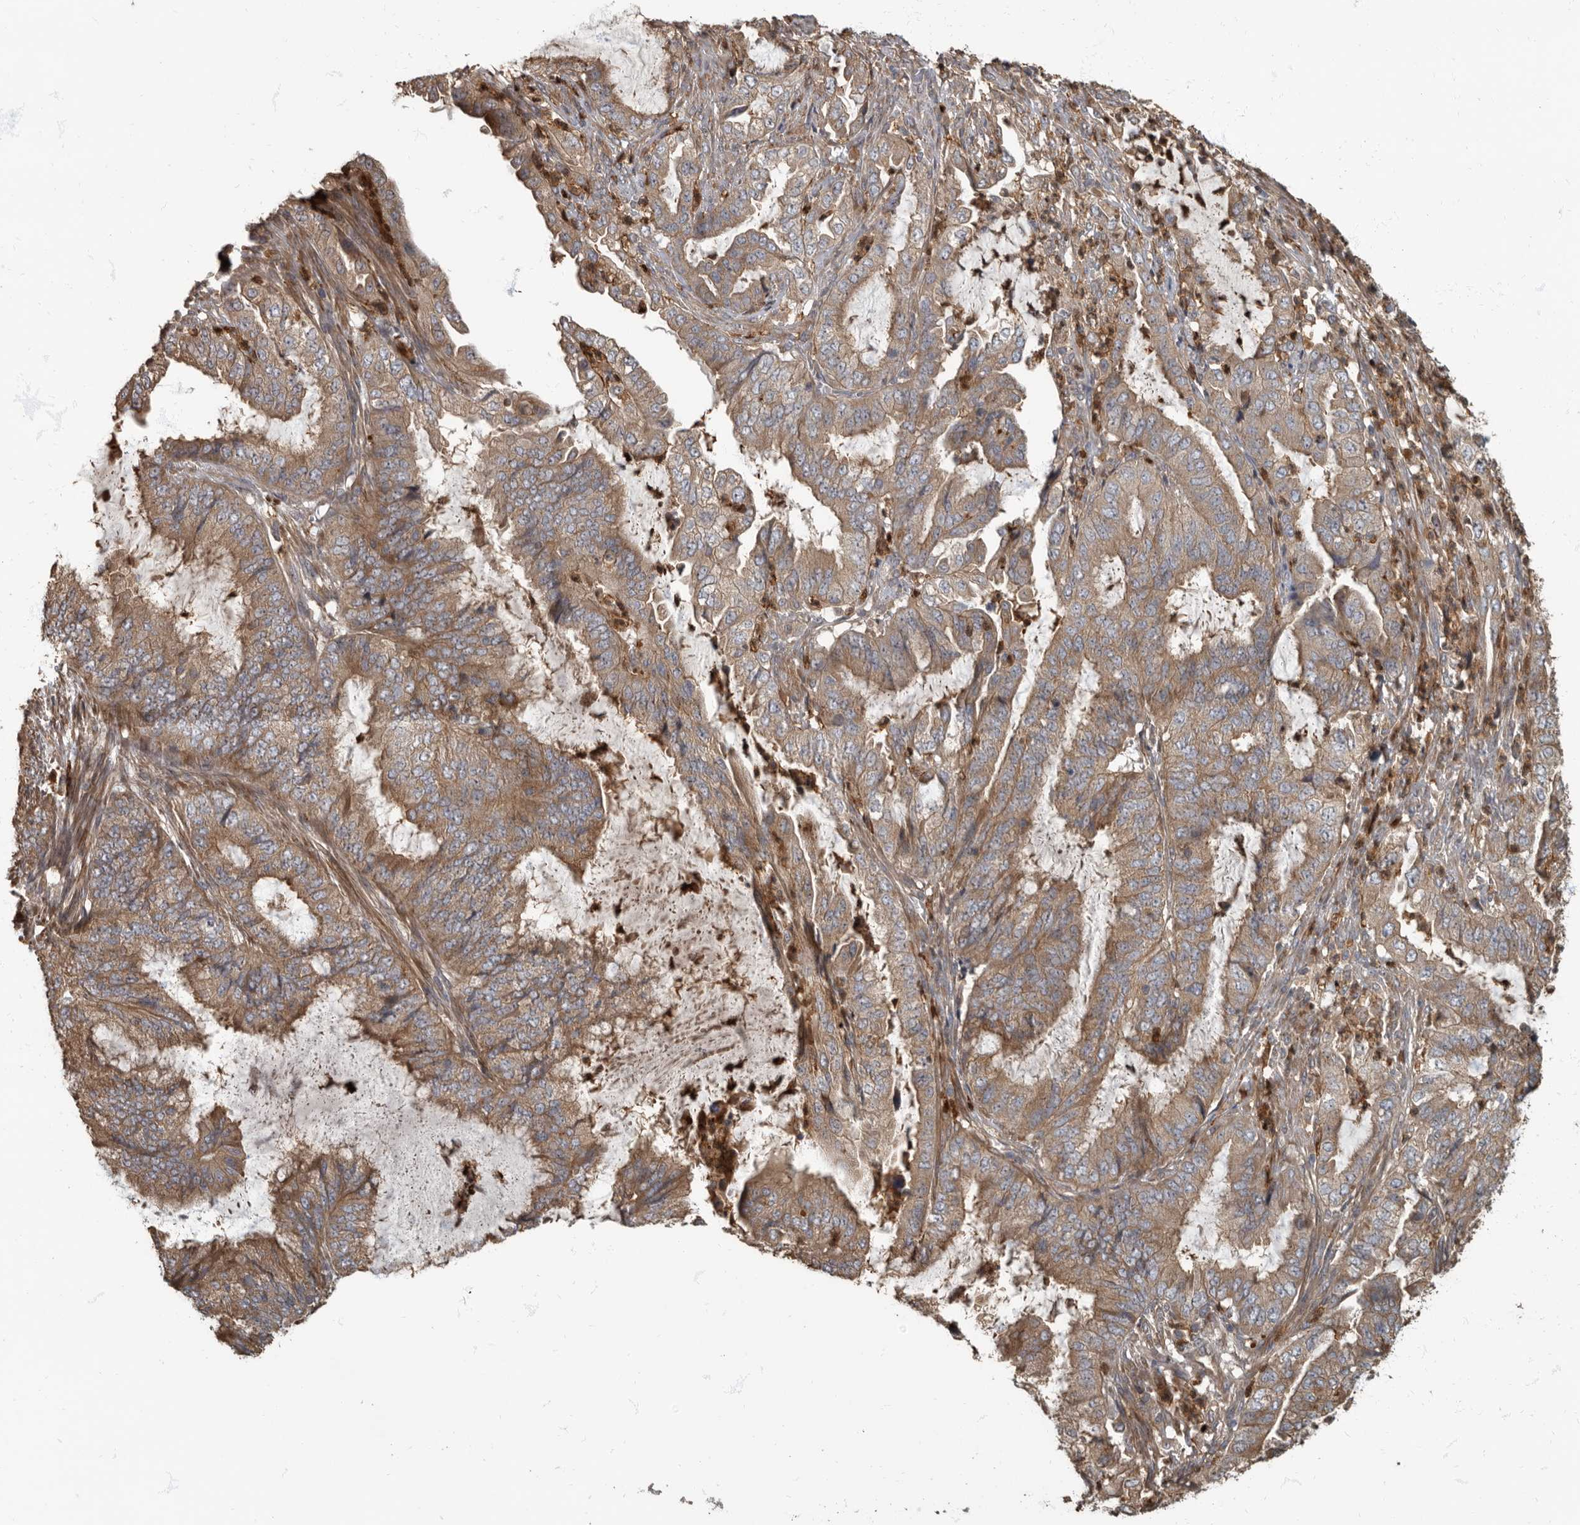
{"staining": {"intensity": "moderate", "quantity": ">75%", "location": "cytoplasmic/membranous"}, "tissue": "endometrial cancer", "cell_type": "Tumor cells", "image_type": "cancer", "snomed": [{"axis": "morphology", "description": "Adenocarcinoma, NOS"}, {"axis": "topography", "description": "Endometrium"}], "caption": "The histopathology image shows staining of endometrial cancer, revealing moderate cytoplasmic/membranous protein expression (brown color) within tumor cells.", "gene": "DAAM1", "patient": {"sex": "female", "age": 49}}